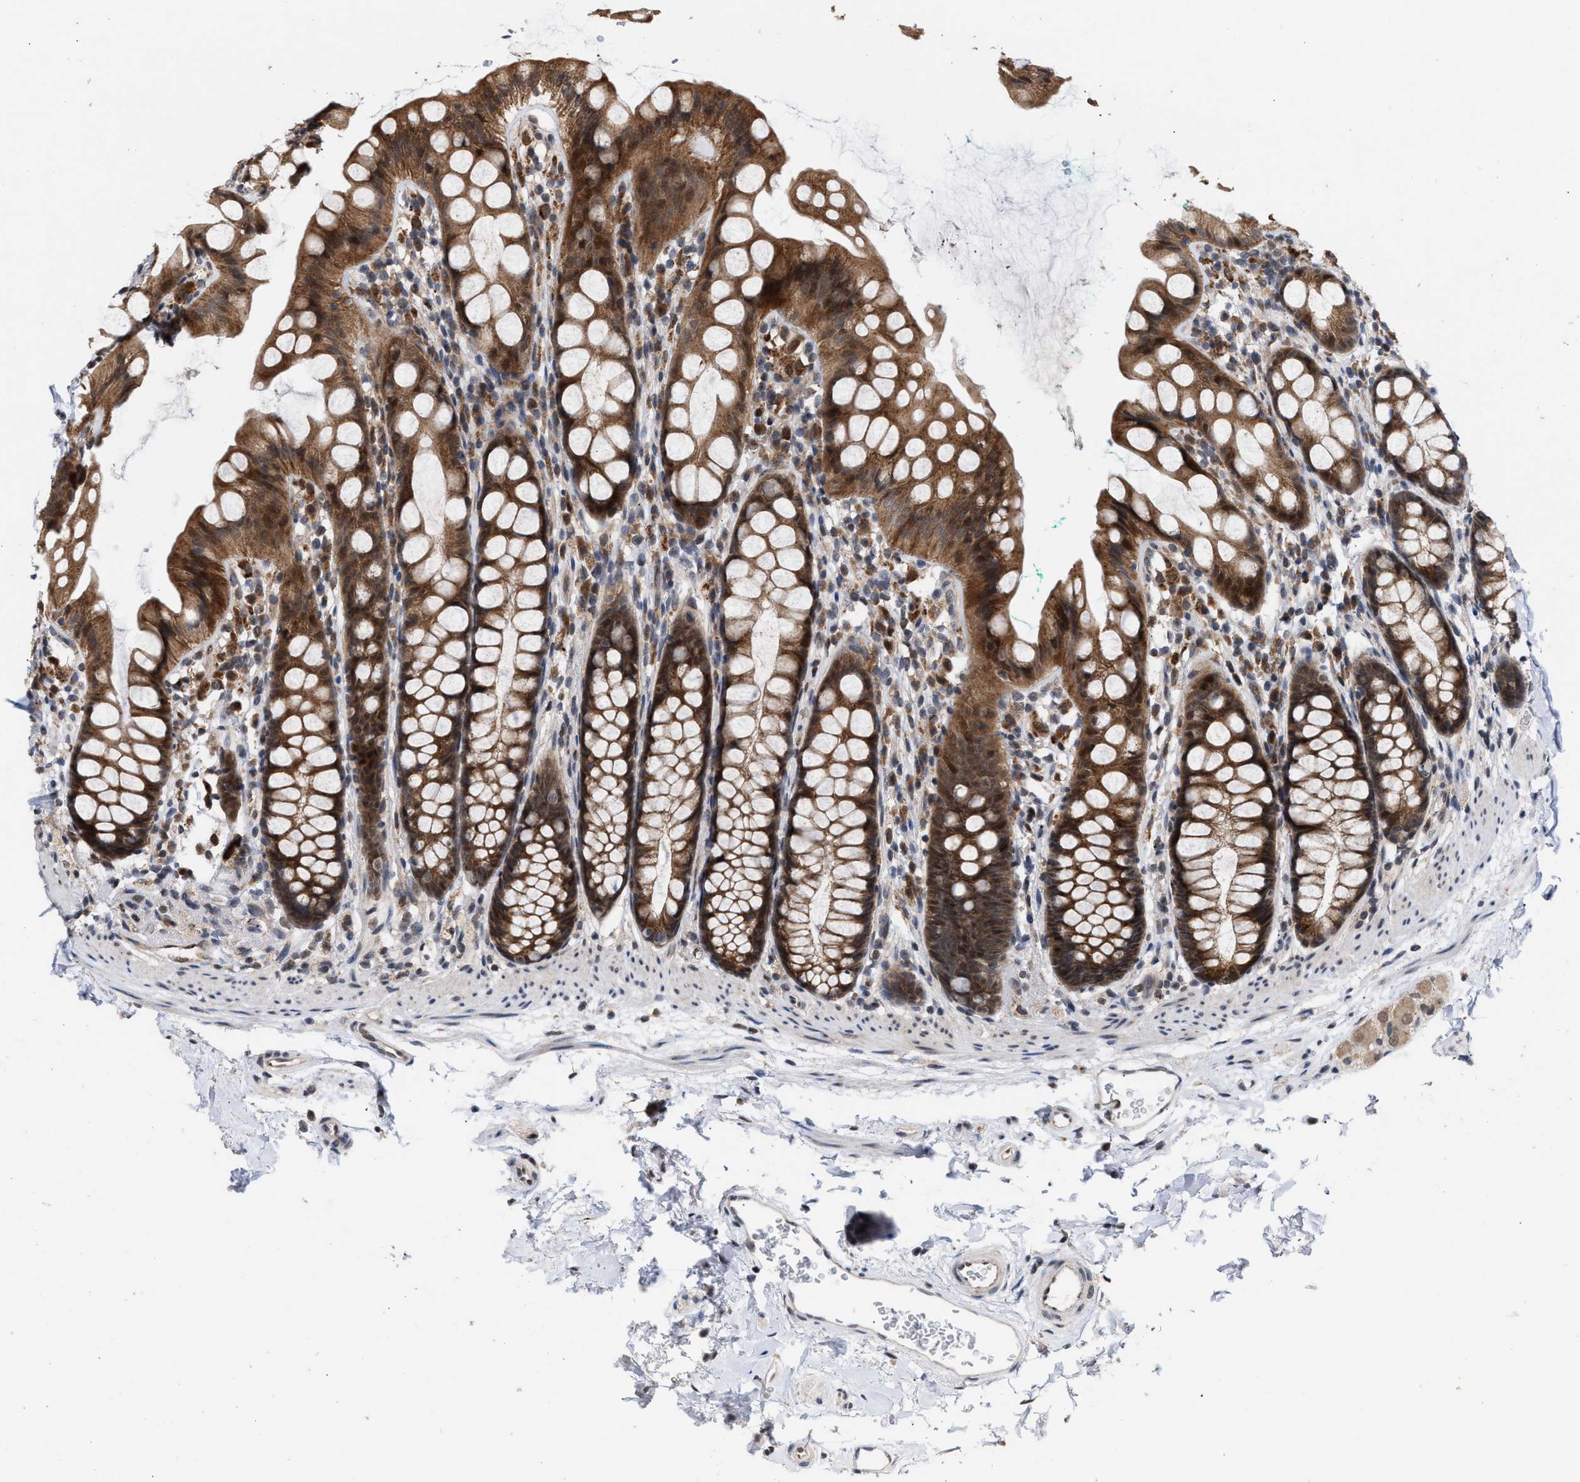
{"staining": {"intensity": "moderate", "quantity": ">75%", "location": "cytoplasmic/membranous"}, "tissue": "rectum", "cell_type": "Glandular cells", "image_type": "normal", "snomed": [{"axis": "morphology", "description": "Normal tissue, NOS"}, {"axis": "topography", "description": "Rectum"}], "caption": "Moderate cytoplasmic/membranous staining is identified in approximately >75% of glandular cells in benign rectum. Nuclei are stained in blue.", "gene": "MKNK2", "patient": {"sex": "female", "age": 65}}